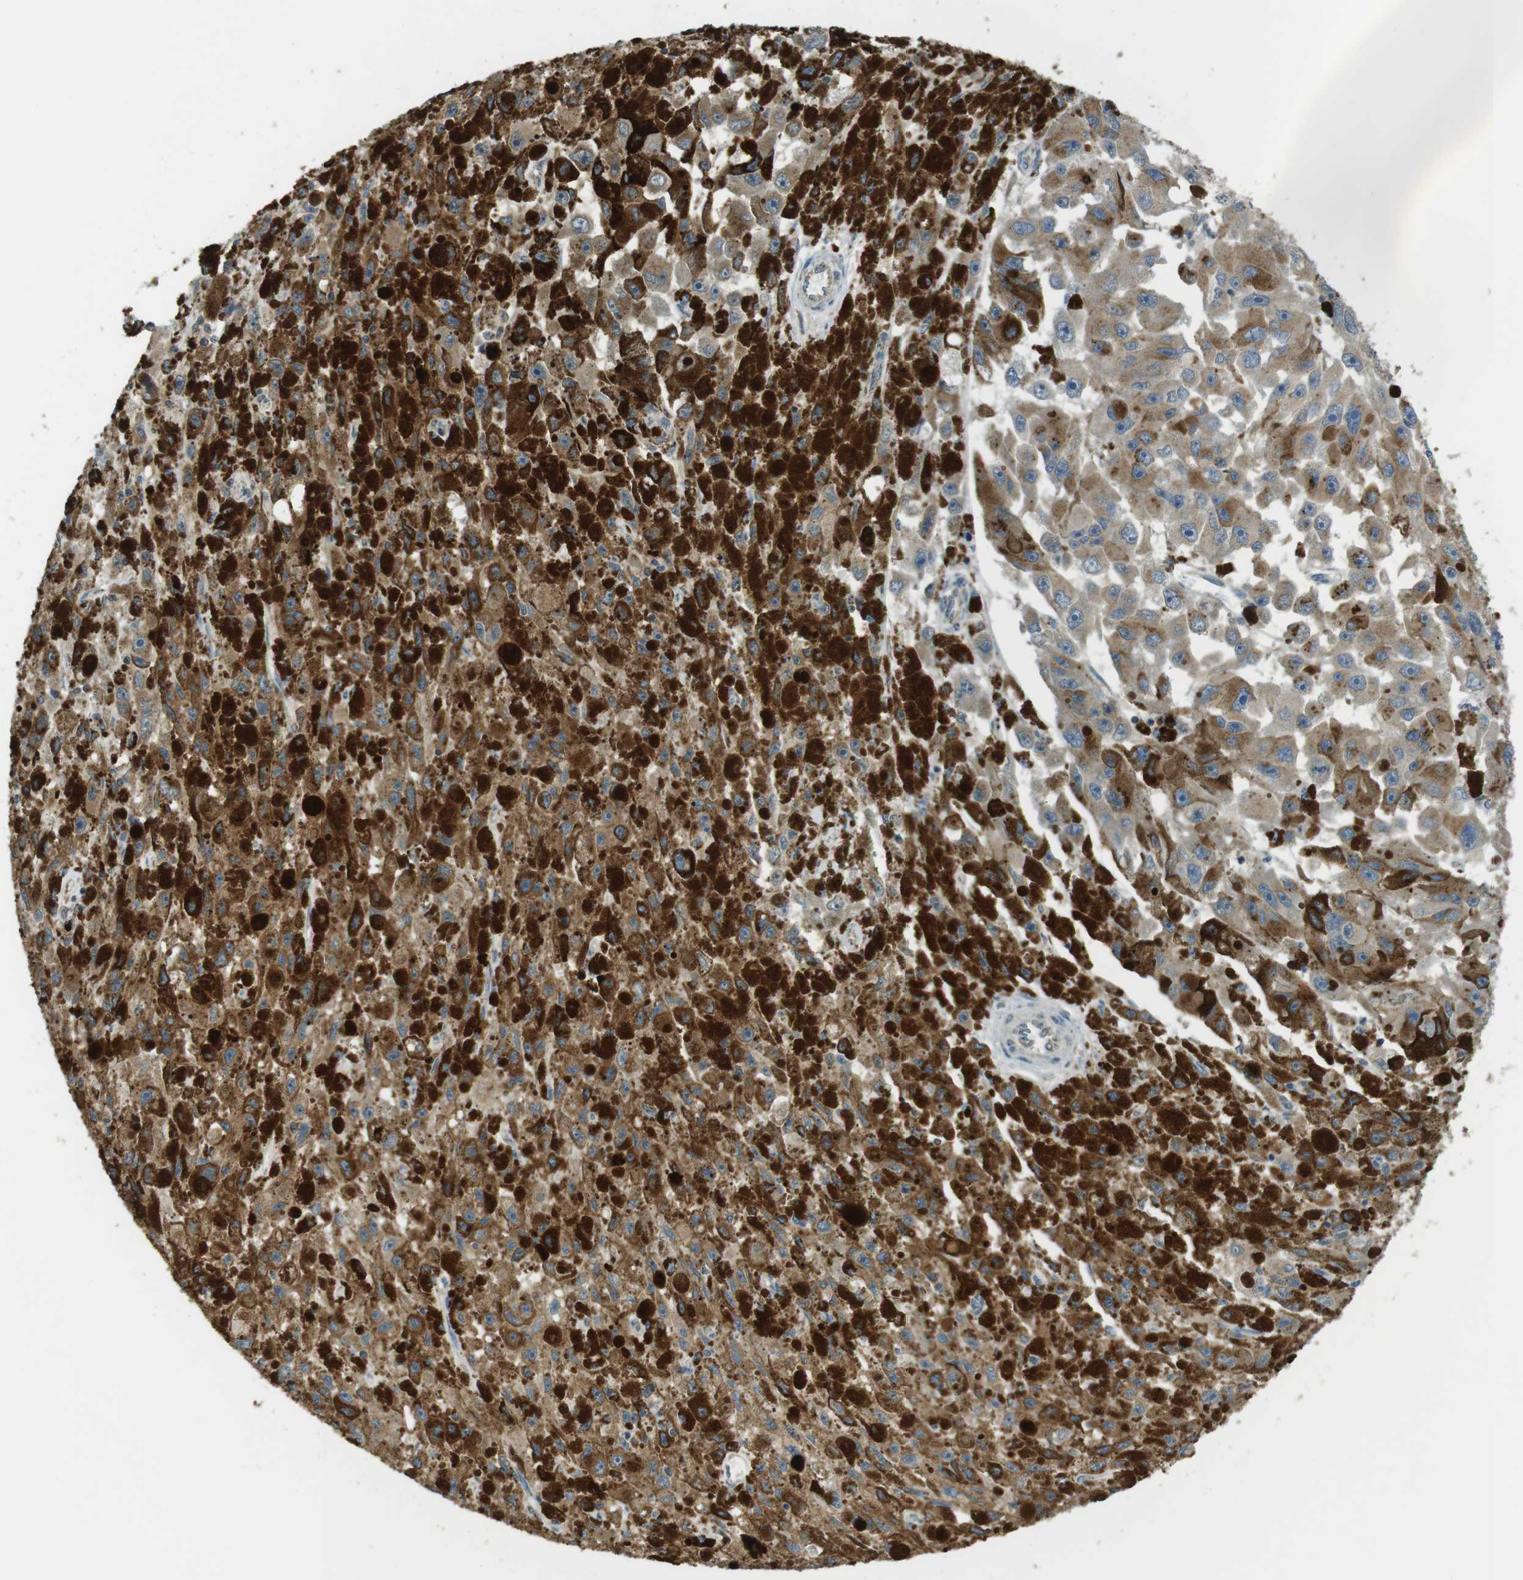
{"staining": {"intensity": "moderate", "quantity": ">75%", "location": "cytoplasmic/membranous"}, "tissue": "melanoma", "cell_type": "Tumor cells", "image_type": "cancer", "snomed": [{"axis": "morphology", "description": "Malignant melanoma, NOS"}, {"axis": "topography", "description": "Skin"}], "caption": "This is an image of immunohistochemistry (IHC) staining of malignant melanoma, which shows moderate expression in the cytoplasmic/membranous of tumor cells.", "gene": "BRI3BP", "patient": {"sex": "female", "age": 104}}